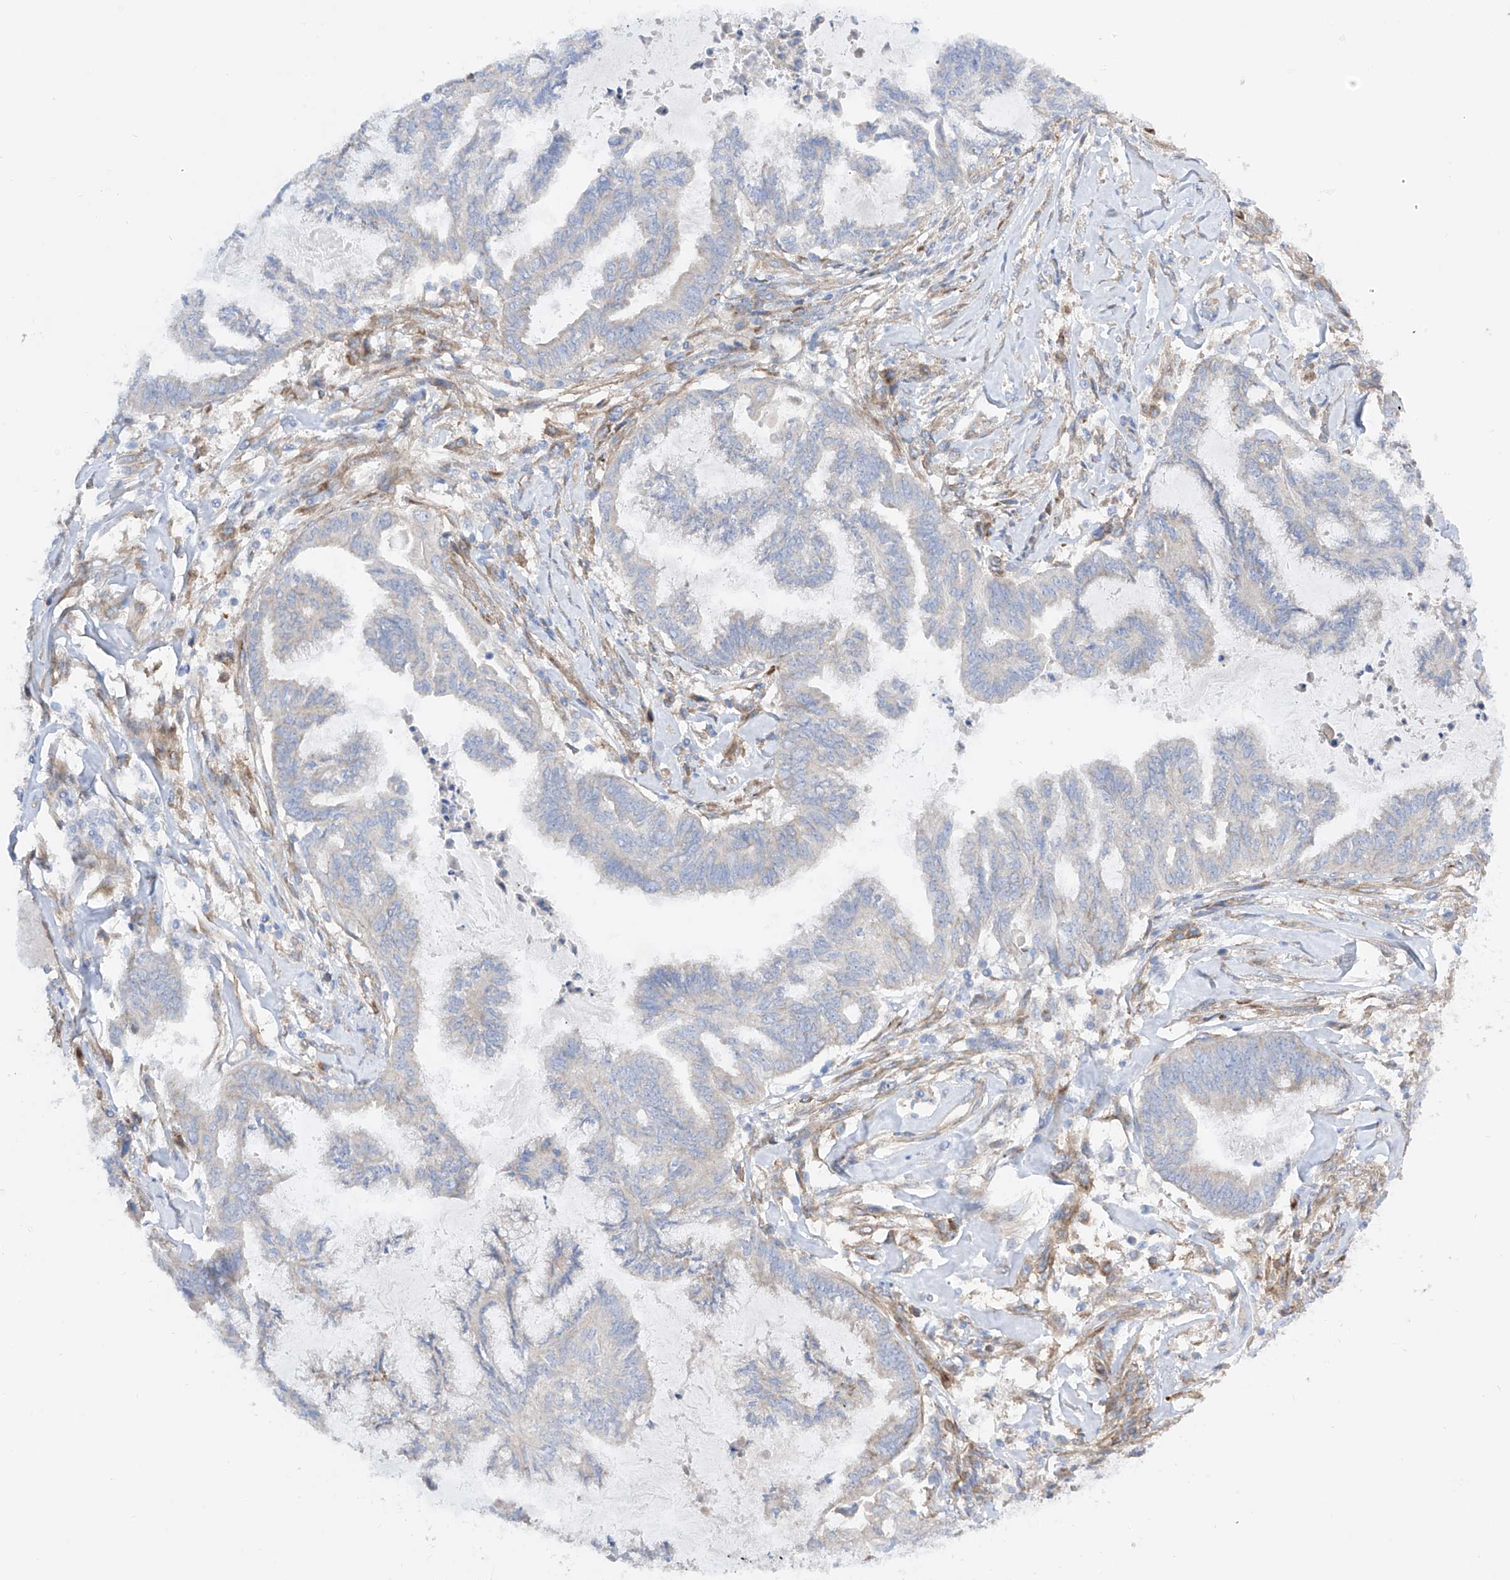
{"staining": {"intensity": "negative", "quantity": "none", "location": "none"}, "tissue": "endometrial cancer", "cell_type": "Tumor cells", "image_type": "cancer", "snomed": [{"axis": "morphology", "description": "Adenocarcinoma, NOS"}, {"axis": "topography", "description": "Endometrium"}], "caption": "Tumor cells are negative for protein expression in human endometrial cancer (adenocarcinoma). (DAB immunohistochemistry visualized using brightfield microscopy, high magnification).", "gene": "LCA5", "patient": {"sex": "female", "age": 86}}